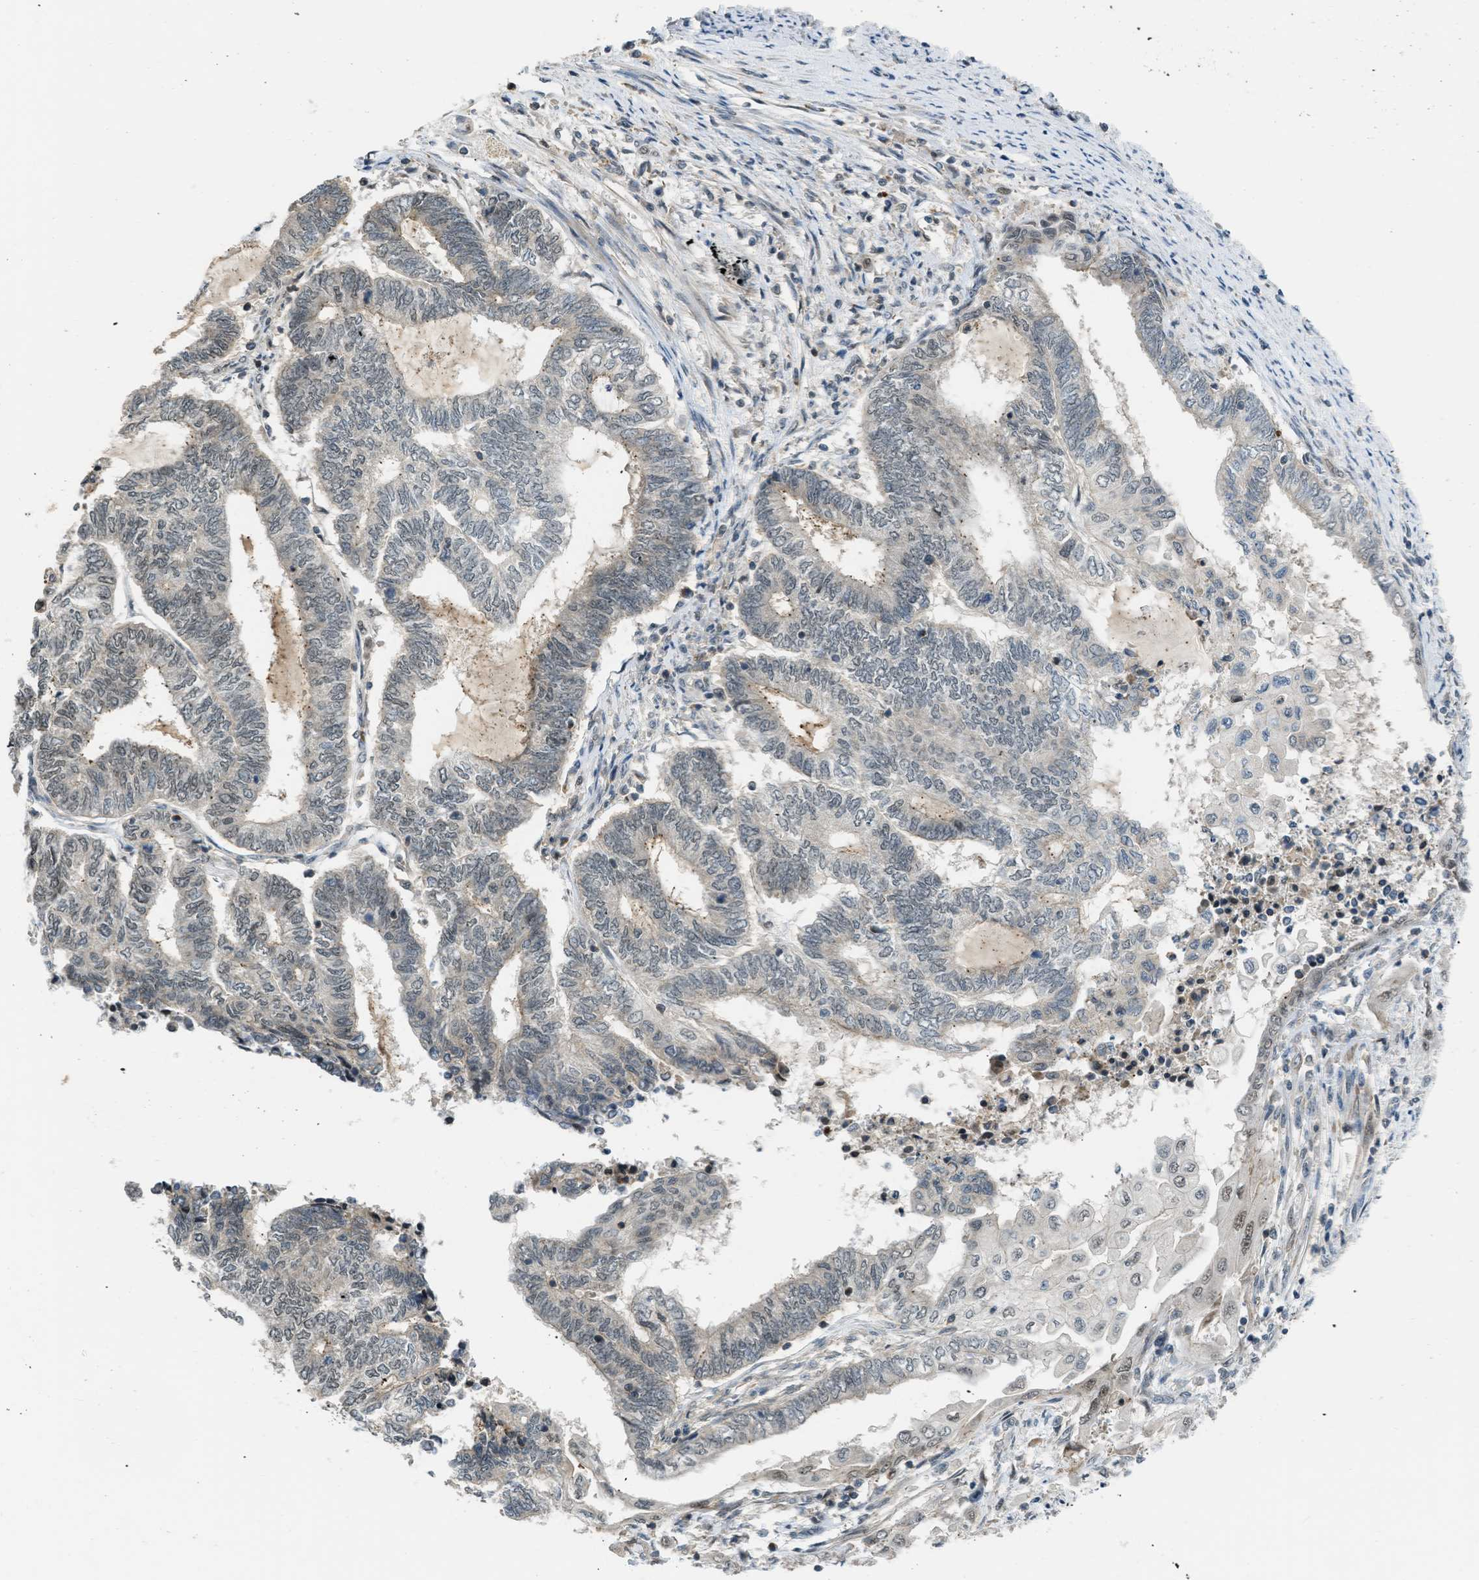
{"staining": {"intensity": "negative", "quantity": "none", "location": "none"}, "tissue": "endometrial cancer", "cell_type": "Tumor cells", "image_type": "cancer", "snomed": [{"axis": "morphology", "description": "Adenocarcinoma, NOS"}, {"axis": "topography", "description": "Uterus"}, {"axis": "topography", "description": "Endometrium"}], "caption": "The image exhibits no staining of tumor cells in endometrial adenocarcinoma.", "gene": "TTBK2", "patient": {"sex": "female", "age": 70}}